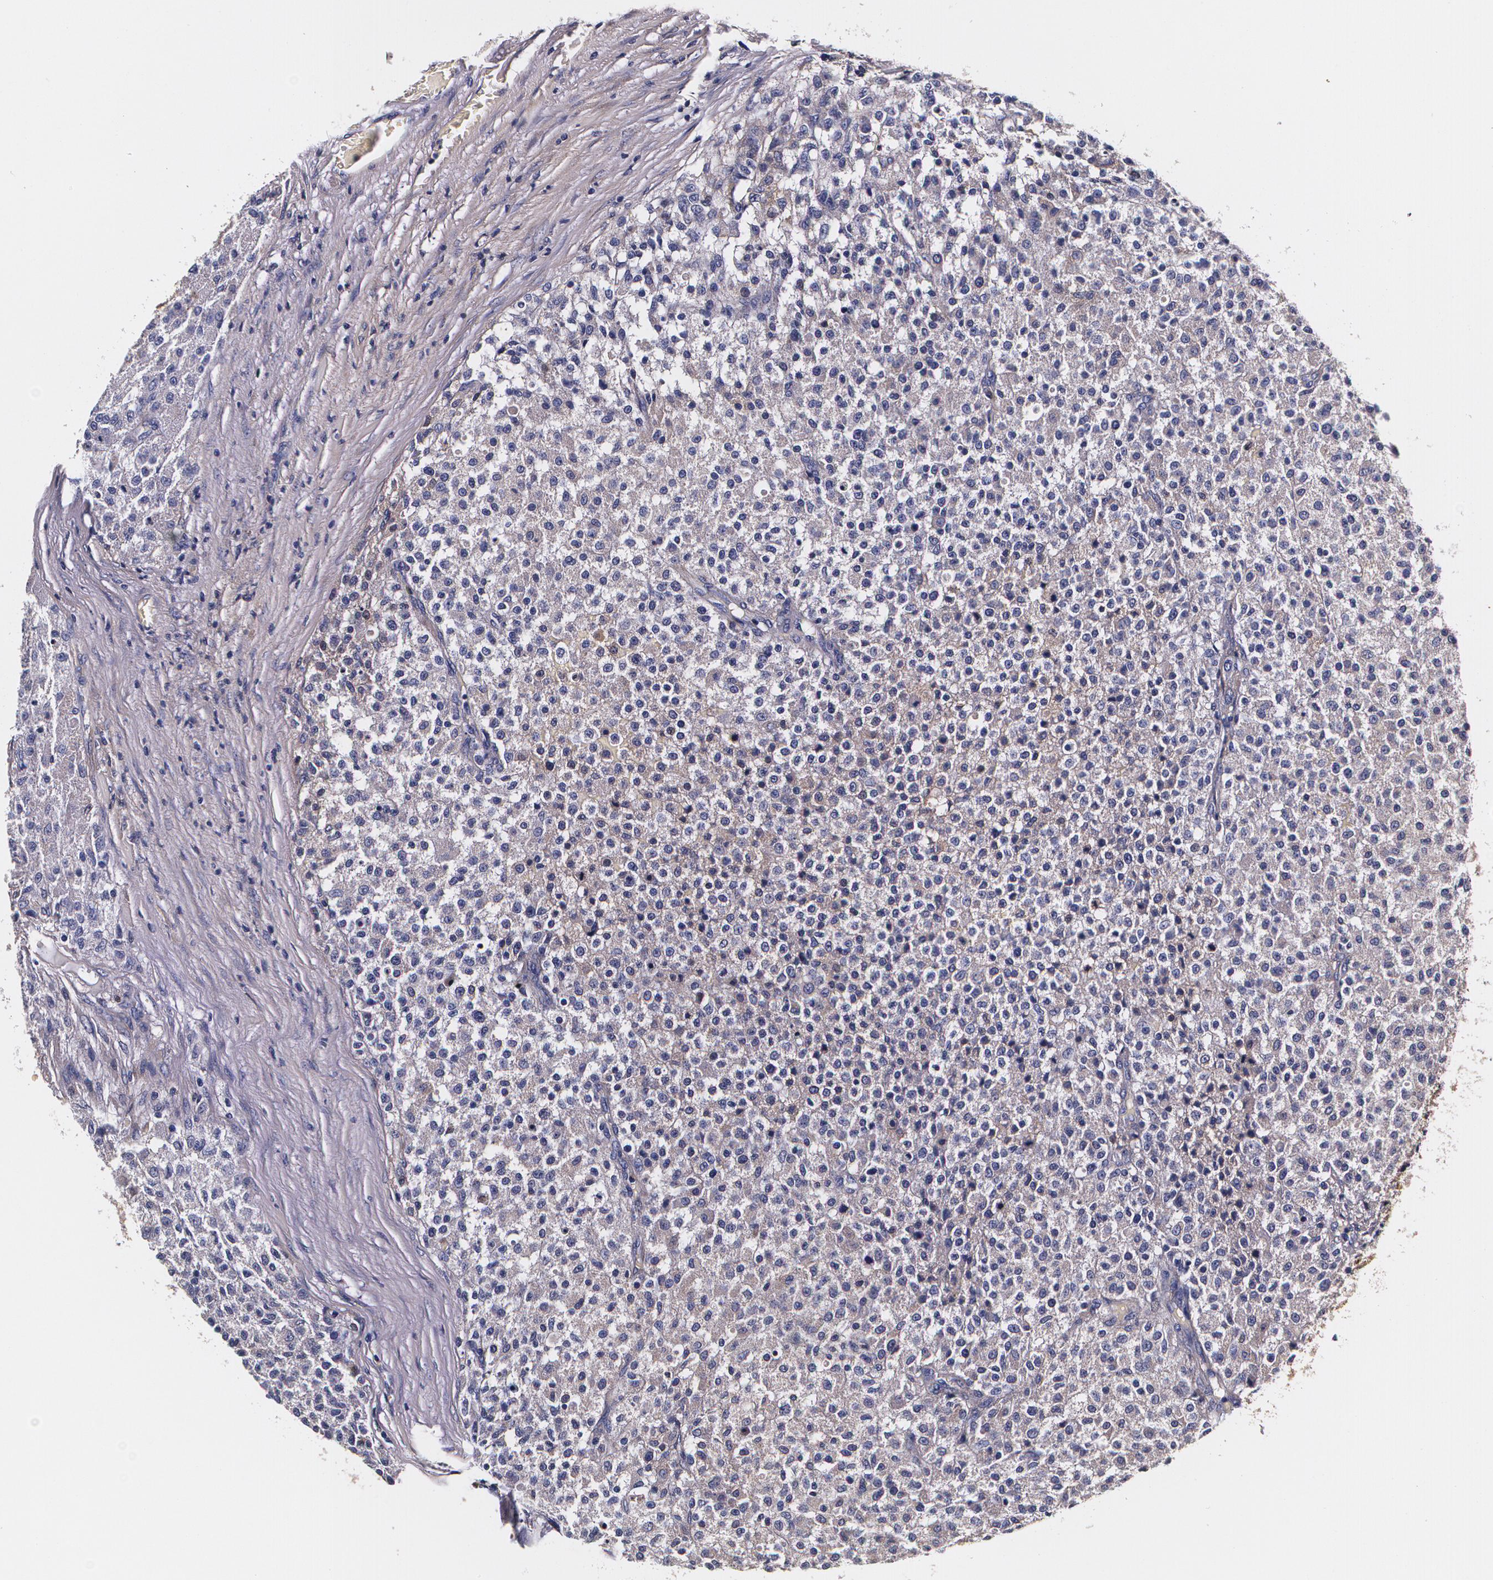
{"staining": {"intensity": "weak", "quantity": "<25%", "location": "cytoplasmic/membranous"}, "tissue": "testis cancer", "cell_type": "Tumor cells", "image_type": "cancer", "snomed": [{"axis": "morphology", "description": "Seminoma, NOS"}, {"axis": "topography", "description": "Testis"}], "caption": "Tumor cells are negative for protein expression in human testis cancer.", "gene": "TTR", "patient": {"sex": "male", "age": 59}}